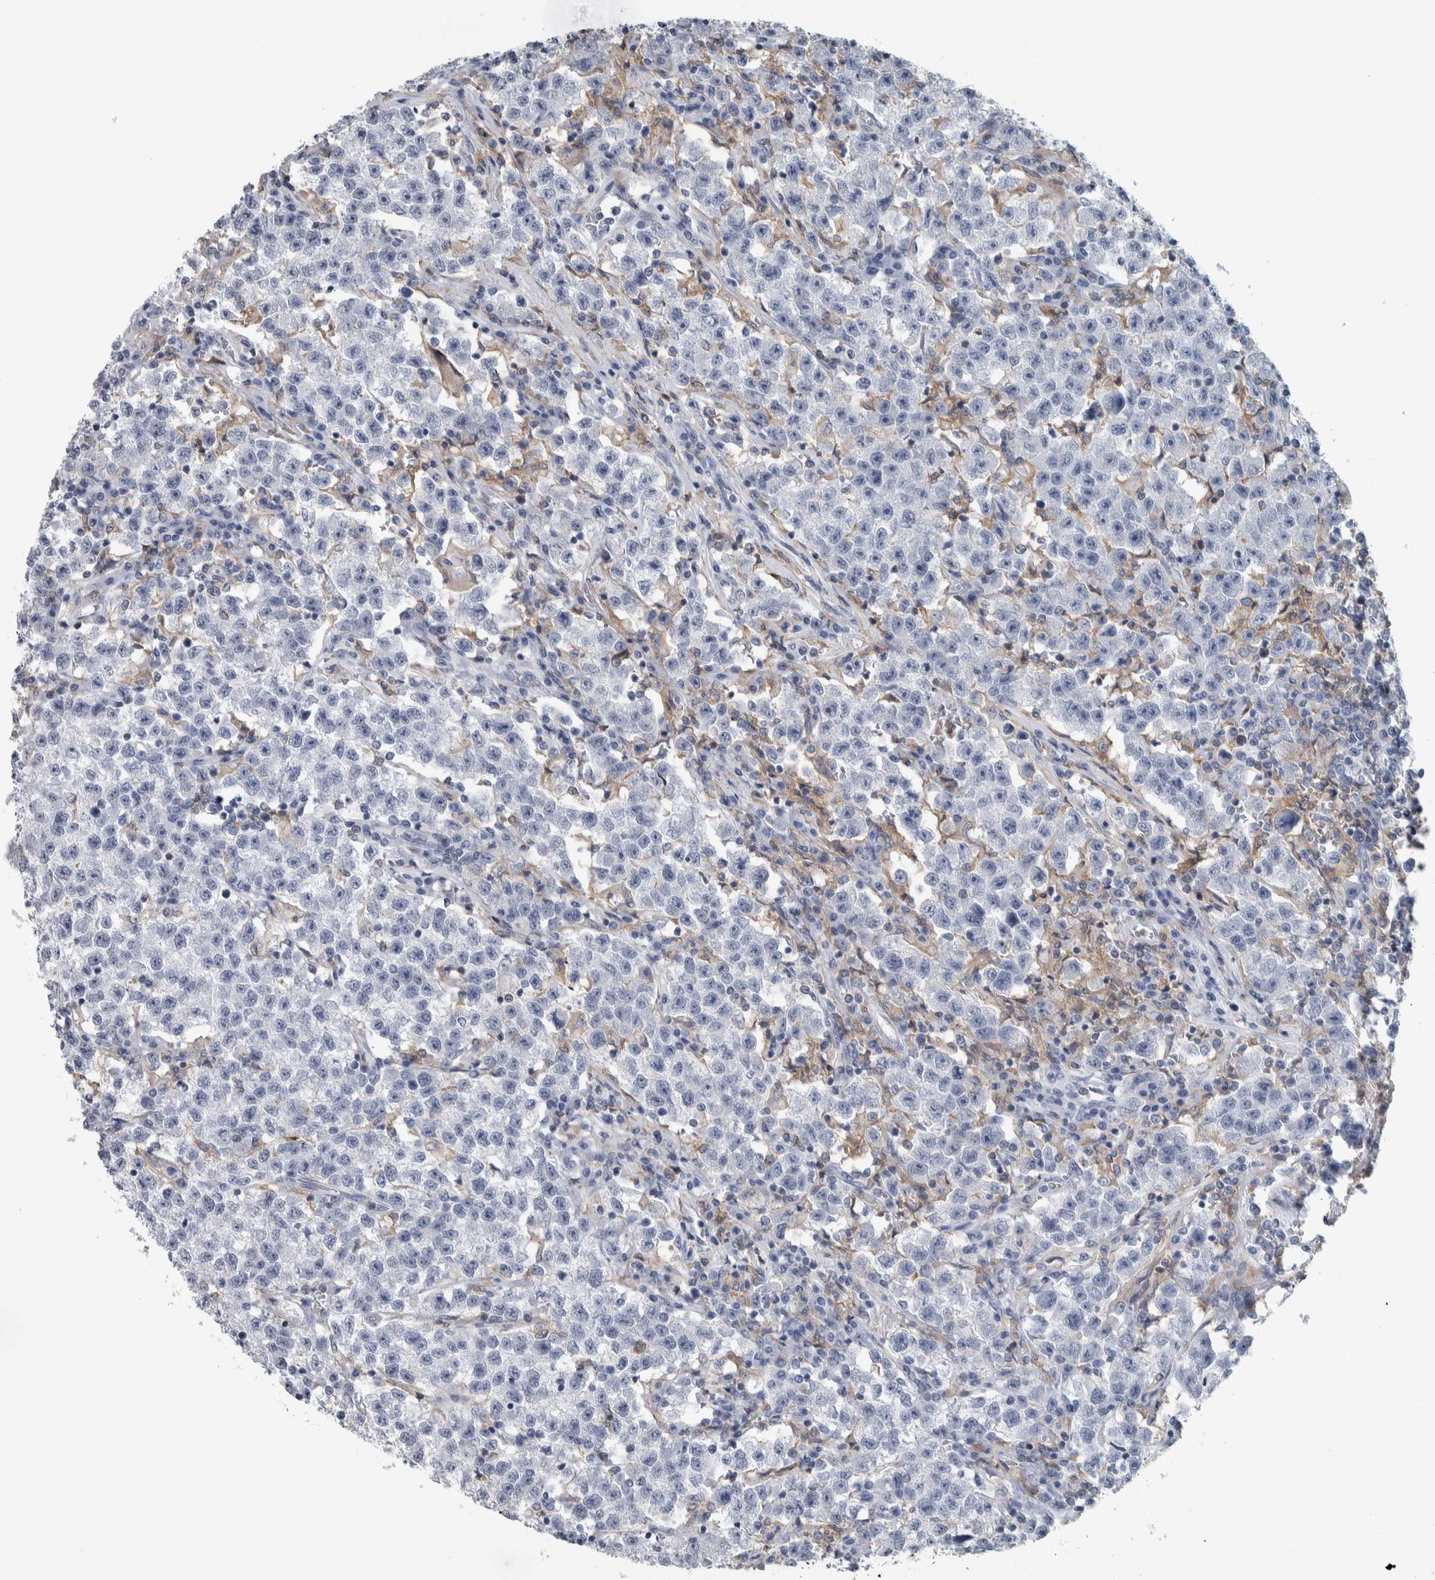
{"staining": {"intensity": "negative", "quantity": "none", "location": "none"}, "tissue": "testis cancer", "cell_type": "Tumor cells", "image_type": "cancer", "snomed": [{"axis": "morphology", "description": "Seminoma, NOS"}, {"axis": "topography", "description": "Testis"}], "caption": "A micrograph of human testis seminoma is negative for staining in tumor cells. (DAB IHC with hematoxylin counter stain).", "gene": "SKAP2", "patient": {"sex": "male", "age": 22}}